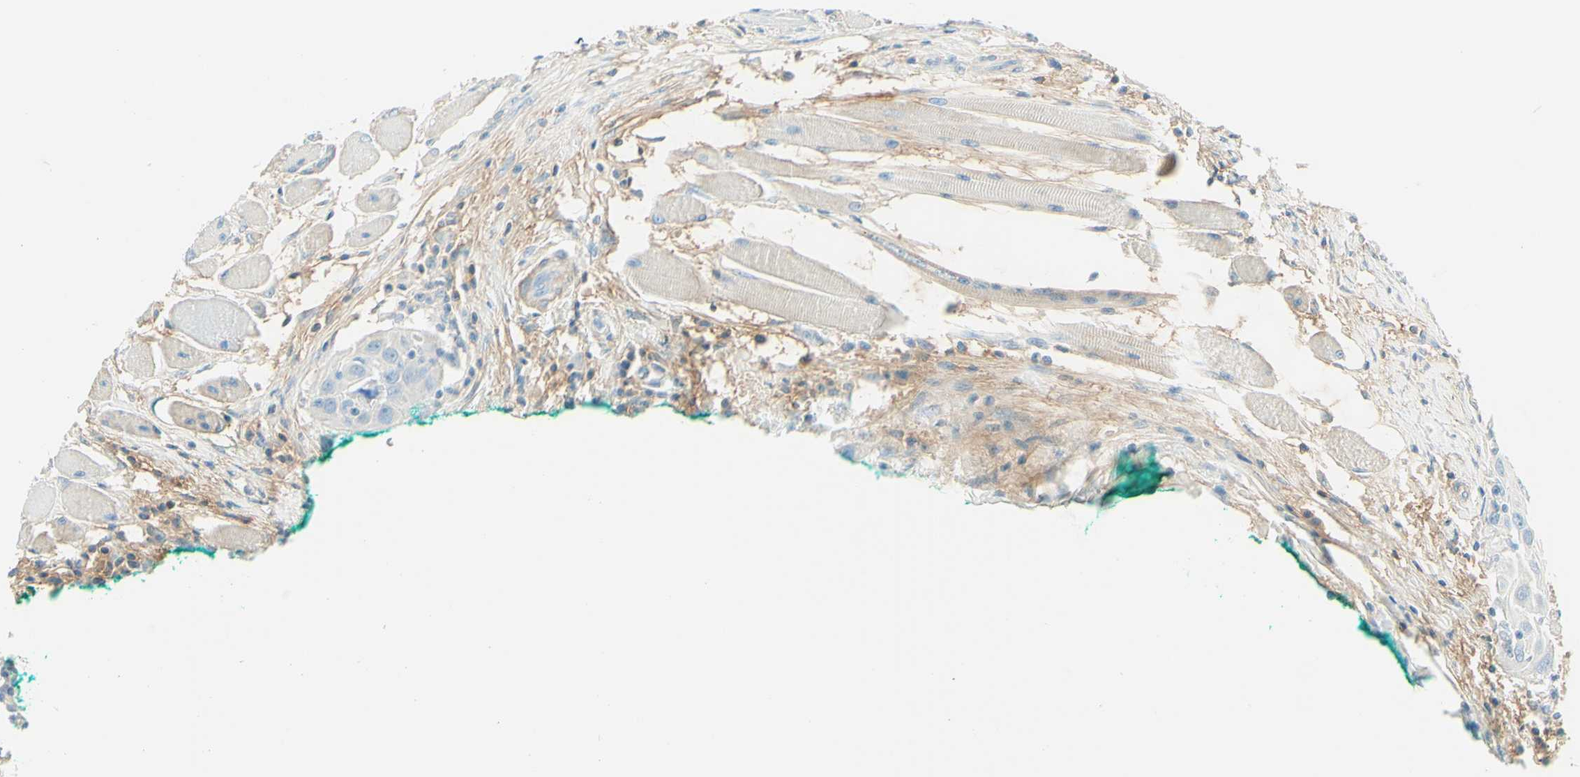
{"staining": {"intensity": "negative", "quantity": "none", "location": "none"}, "tissue": "head and neck cancer", "cell_type": "Tumor cells", "image_type": "cancer", "snomed": [{"axis": "morphology", "description": "Squamous cell carcinoma, NOS"}, {"axis": "topography", "description": "Oral tissue"}, {"axis": "topography", "description": "Head-Neck"}], "caption": "IHC of human head and neck cancer (squamous cell carcinoma) shows no positivity in tumor cells. Nuclei are stained in blue.", "gene": "NCBP2L", "patient": {"sex": "female", "age": 50}}